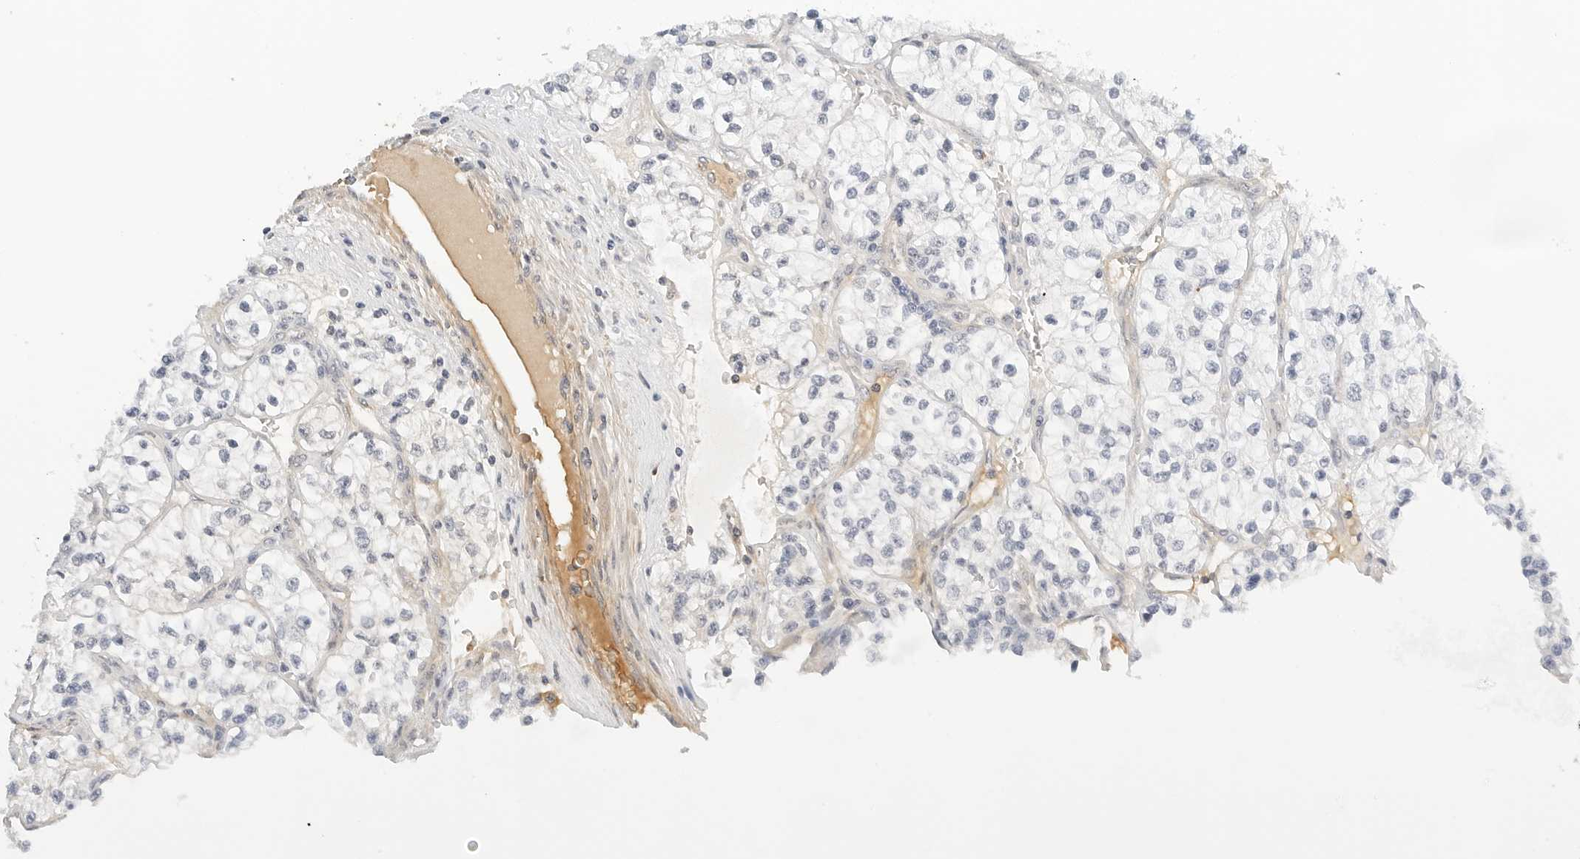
{"staining": {"intensity": "negative", "quantity": "none", "location": "none"}, "tissue": "renal cancer", "cell_type": "Tumor cells", "image_type": "cancer", "snomed": [{"axis": "morphology", "description": "Adenocarcinoma, NOS"}, {"axis": "topography", "description": "Kidney"}], "caption": "A histopathology image of human adenocarcinoma (renal) is negative for staining in tumor cells.", "gene": "PKDCC", "patient": {"sex": "female", "age": 57}}